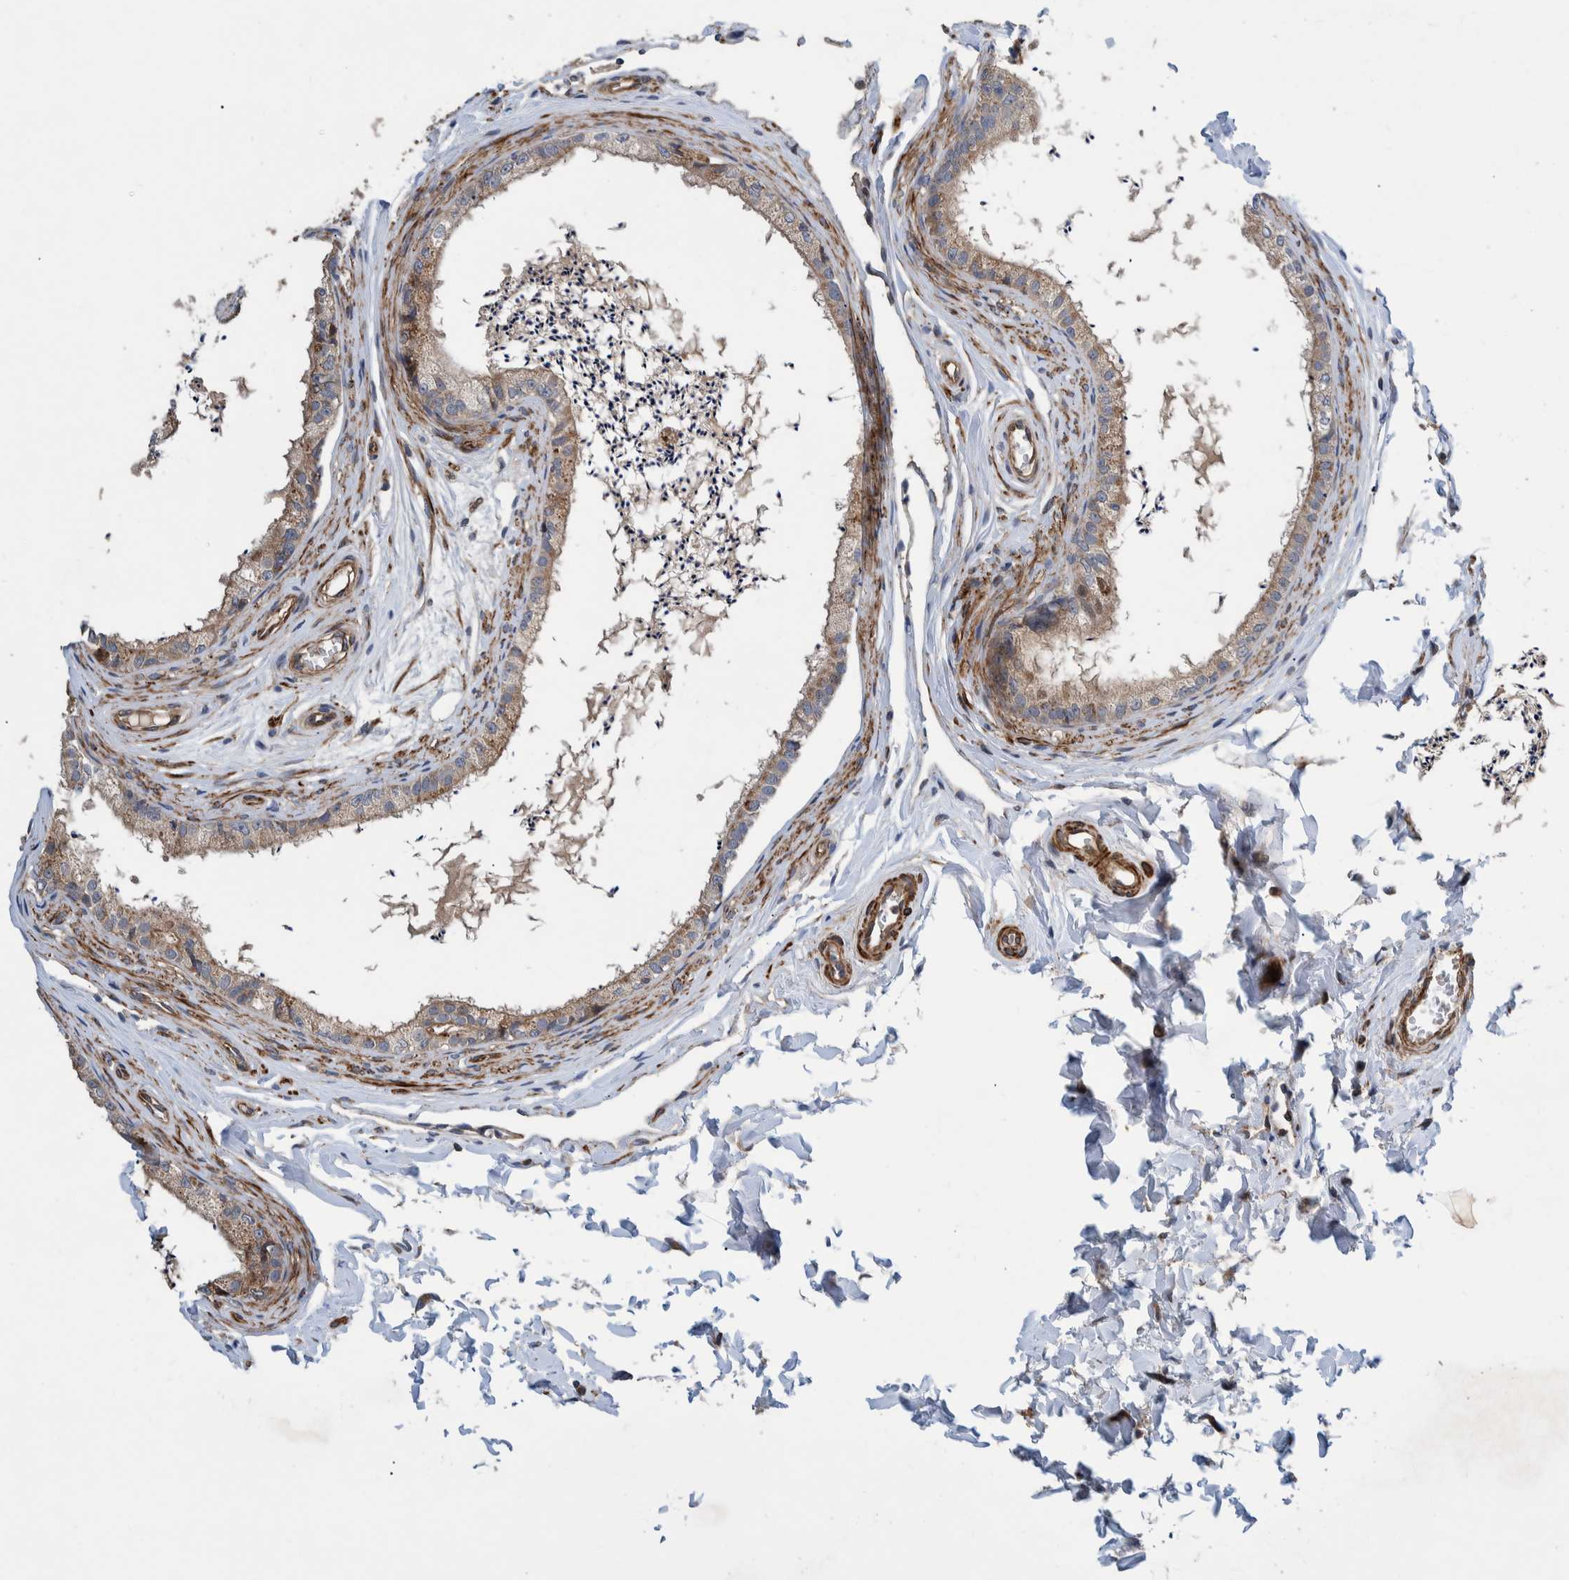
{"staining": {"intensity": "moderate", "quantity": ">75%", "location": "cytoplasmic/membranous"}, "tissue": "epididymis", "cell_type": "Glandular cells", "image_type": "normal", "snomed": [{"axis": "morphology", "description": "Normal tissue, NOS"}, {"axis": "topography", "description": "Epididymis"}], "caption": "Benign epididymis exhibits moderate cytoplasmic/membranous positivity in about >75% of glandular cells, visualized by immunohistochemistry. The protein is shown in brown color, while the nuclei are stained blue.", "gene": "GRPEL2", "patient": {"sex": "male", "age": 56}}